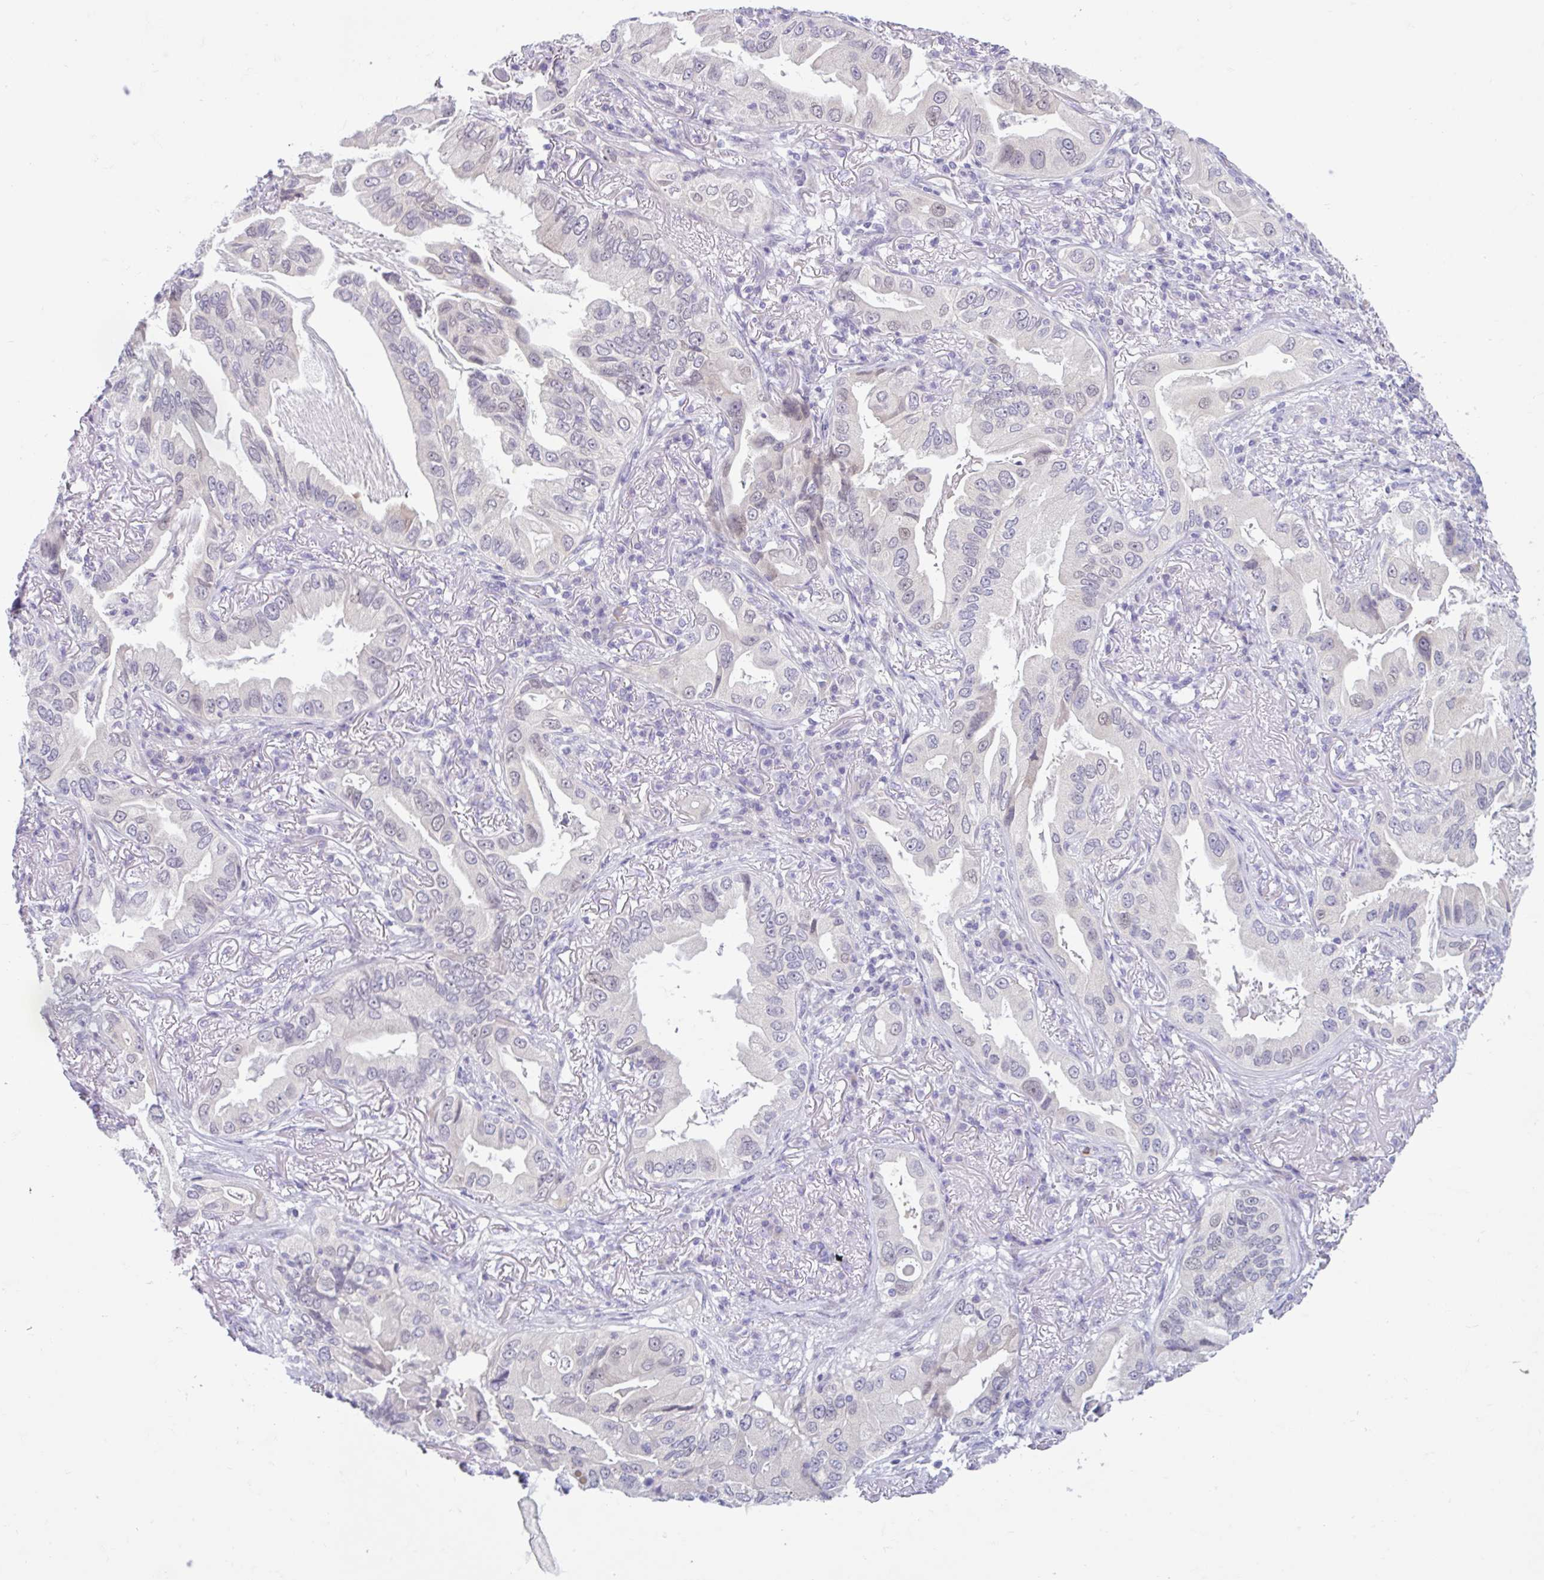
{"staining": {"intensity": "negative", "quantity": "none", "location": "none"}, "tissue": "lung cancer", "cell_type": "Tumor cells", "image_type": "cancer", "snomed": [{"axis": "morphology", "description": "Adenocarcinoma, NOS"}, {"axis": "topography", "description": "Lung"}], "caption": "Immunohistochemistry of human adenocarcinoma (lung) demonstrates no staining in tumor cells.", "gene": "FAM153A", "patient": {"sex": "female", "age": 69}}